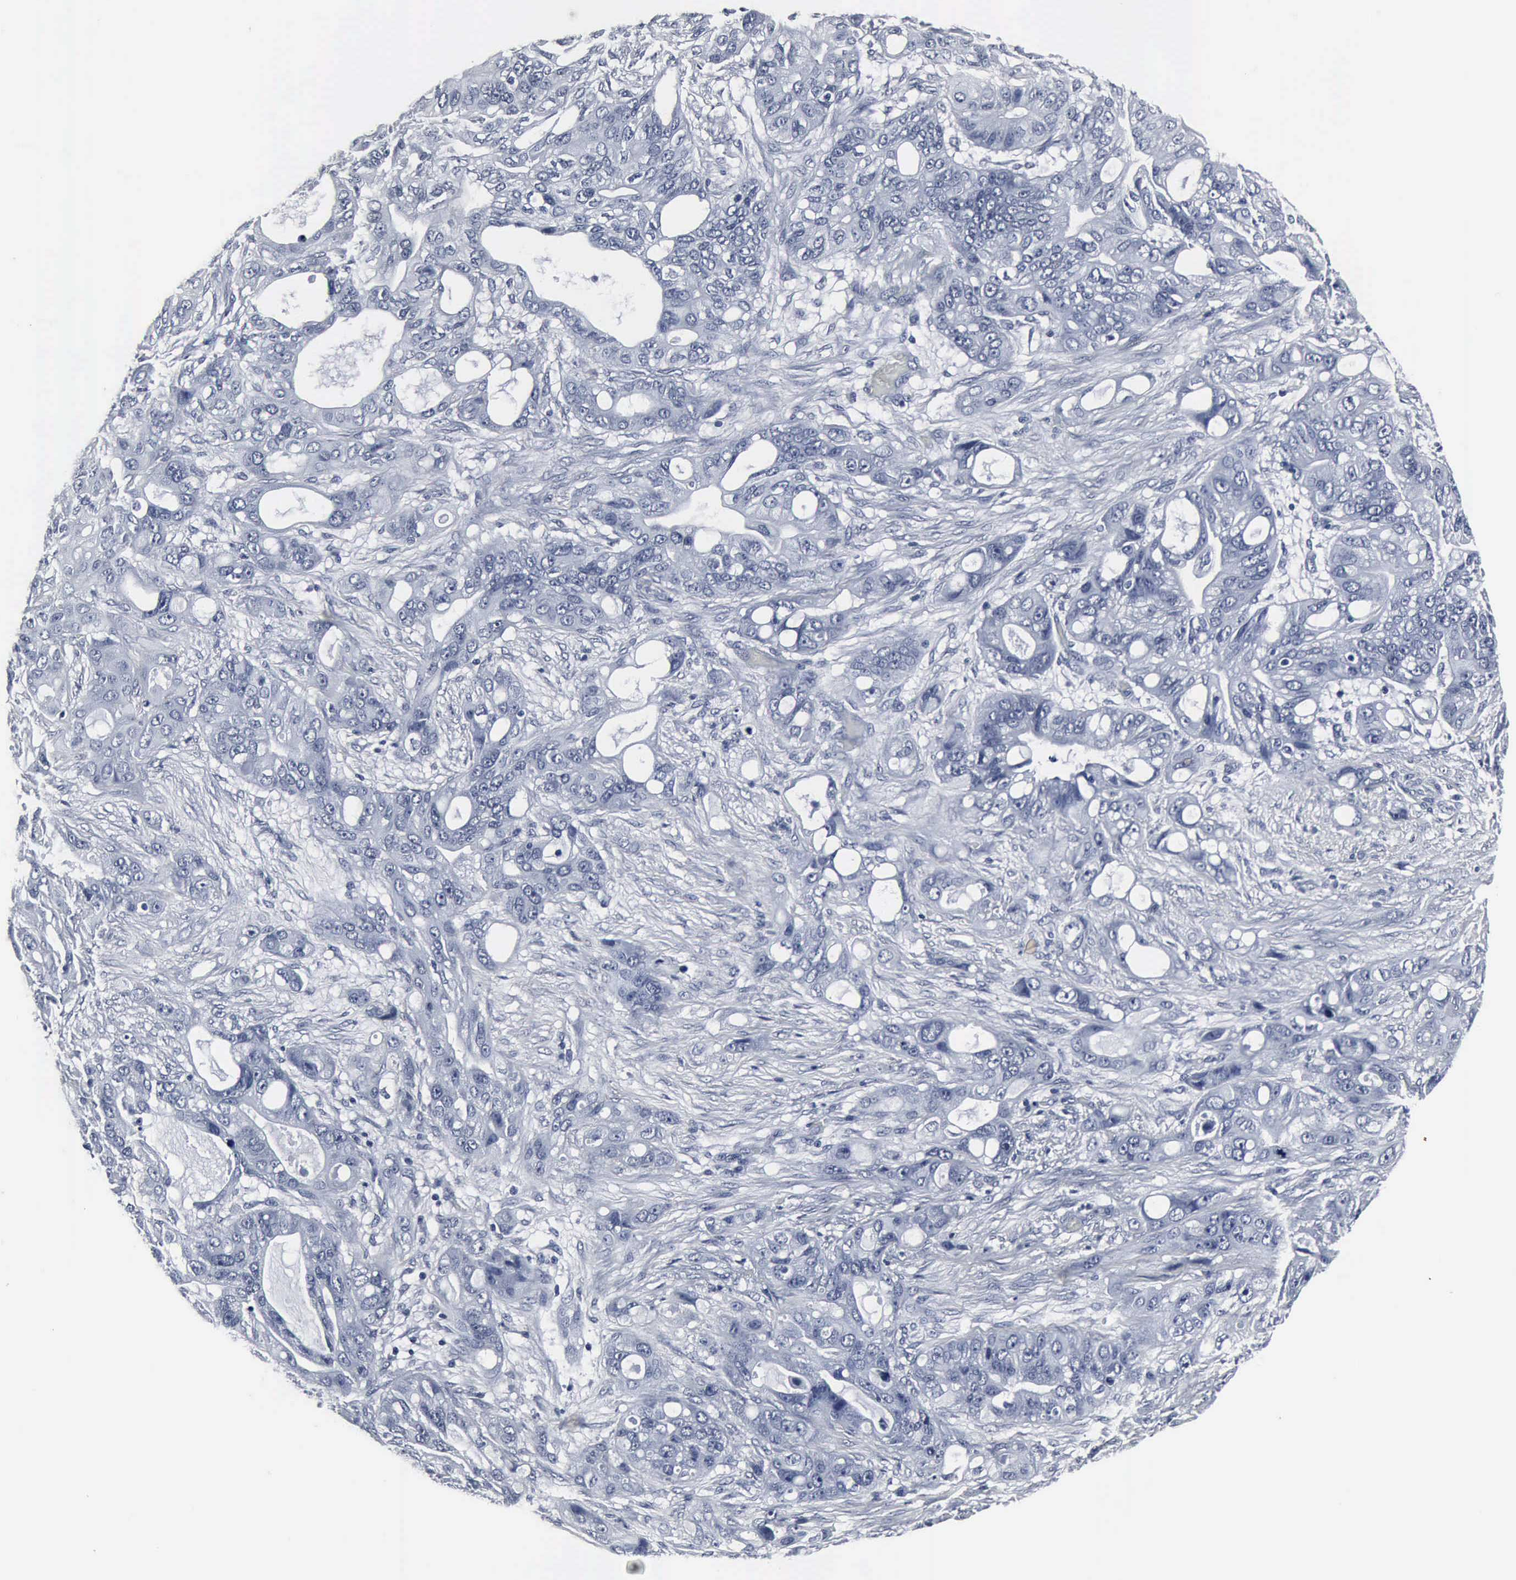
{"staining": {"intensity": "negative", "quantity": "none", "location": "none"}, "tissue": "stomach cancer", "cell_type": "Tumor cells", "image_type": "cancer", "snomed": [{"axis": "morphology", "description": "Adenocarcinoma, NOS"}, {"axis": "topography", "description": "Stomach, upper"}], "caption": "High magnification brightfield microscopy of stomach cancer stained with DAB (3,3'-diaminobenzidine) (brown) and counterstained with hematoxylin (blue): tumor cells show no significant expression.", "gene": "SNAP25", "patient": {"sex": "male", "age": 47}}